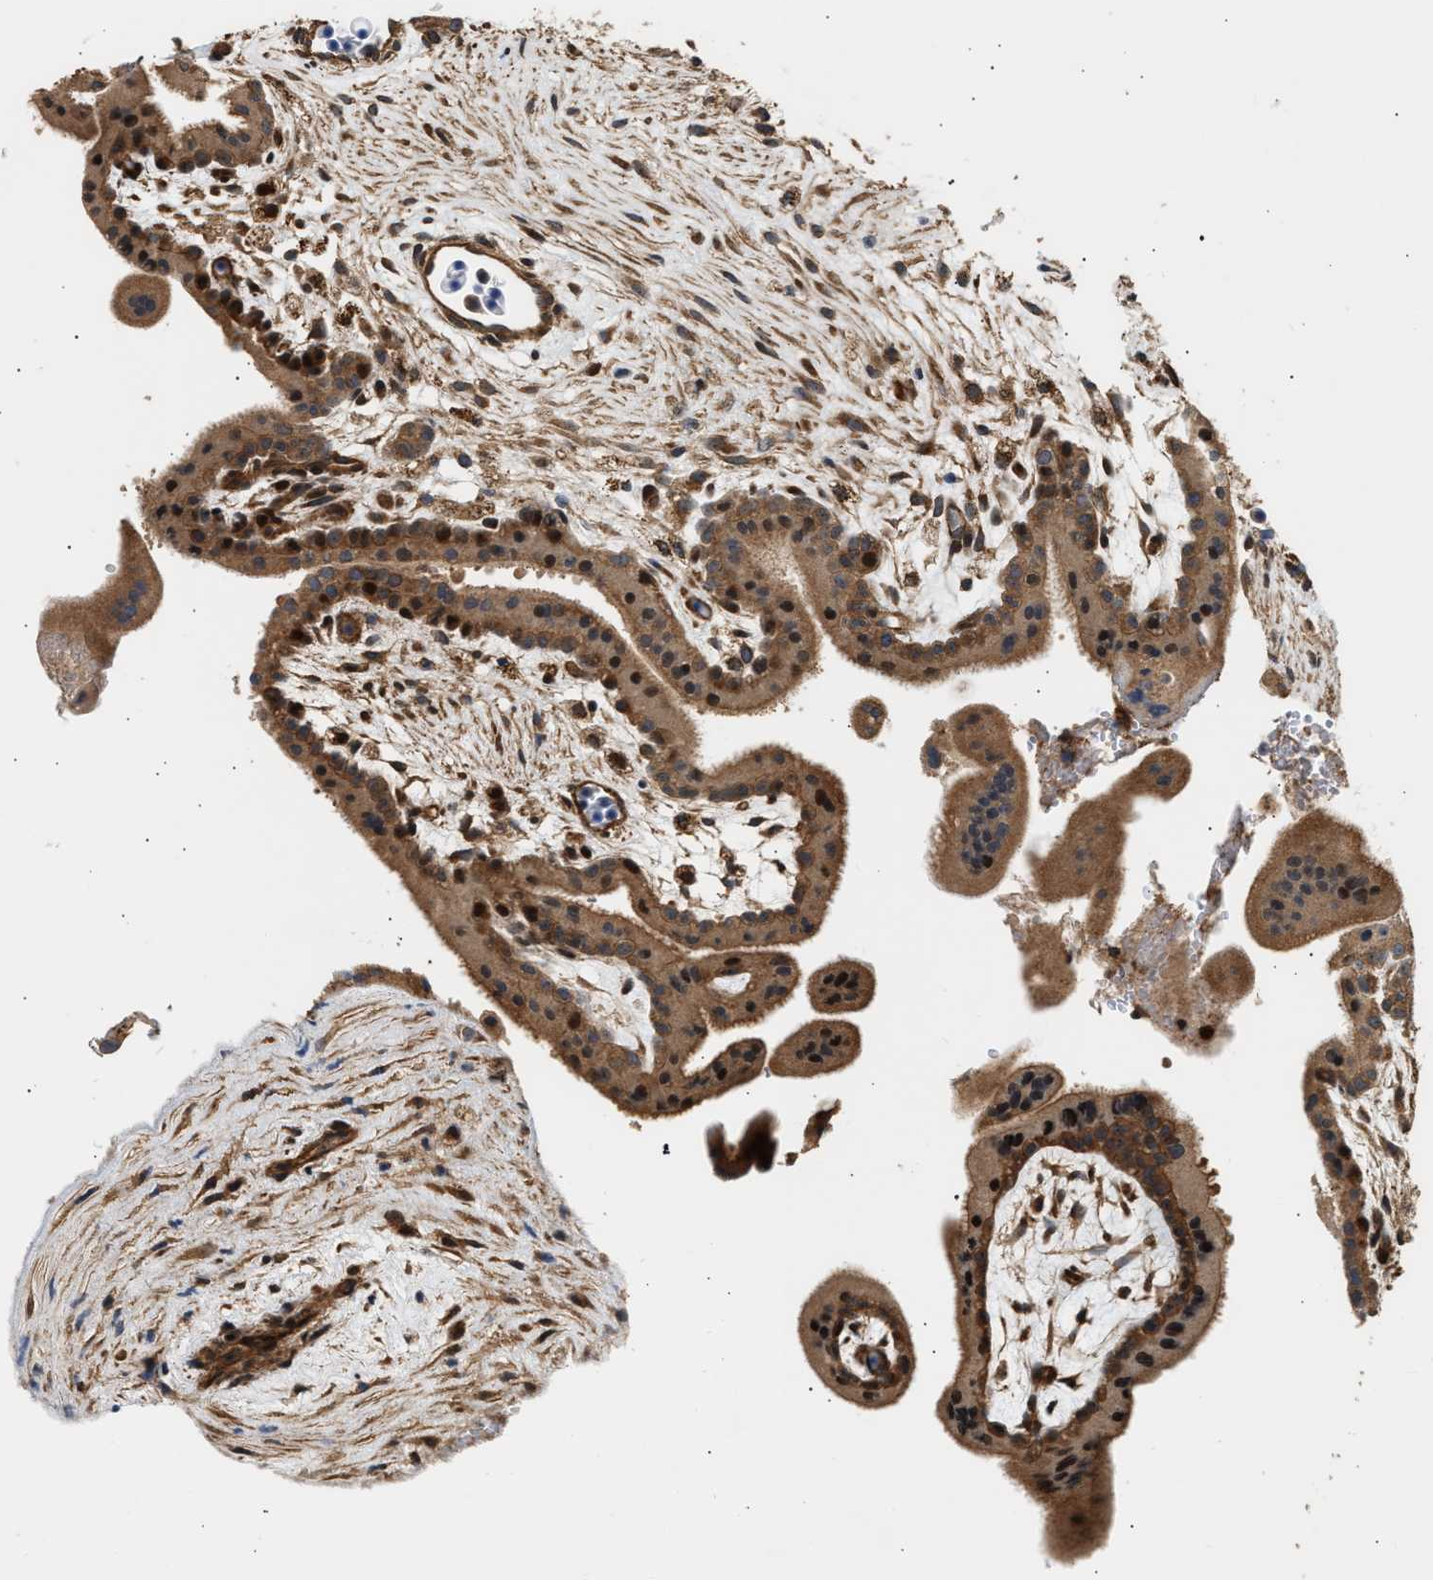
{"staining": {"intensity": "strong", "quantity": ">75%", "location": "cytoplasmic/membranous"}, "tissue": "placenta", "cell_type": "Decidual cells", "image_type": "normal", "snomed": [{"axis": "morphology", "description": "Normal tissue, NOS"}, {"axis": "topography", "description": "Placenta"}], "caption": "Immunohistochemistry photomicrograph of benign placenta: human placenta stained using immunohistochemistry (IHC) reveals high levels of strong protein expression localized specifically in the cytoplasmic/membranous of decidual cells, appearing as a cytoplasmic/membranous brown color.", "gene": "DUSP14", "patient": {"sex": "female", "age": 35}}